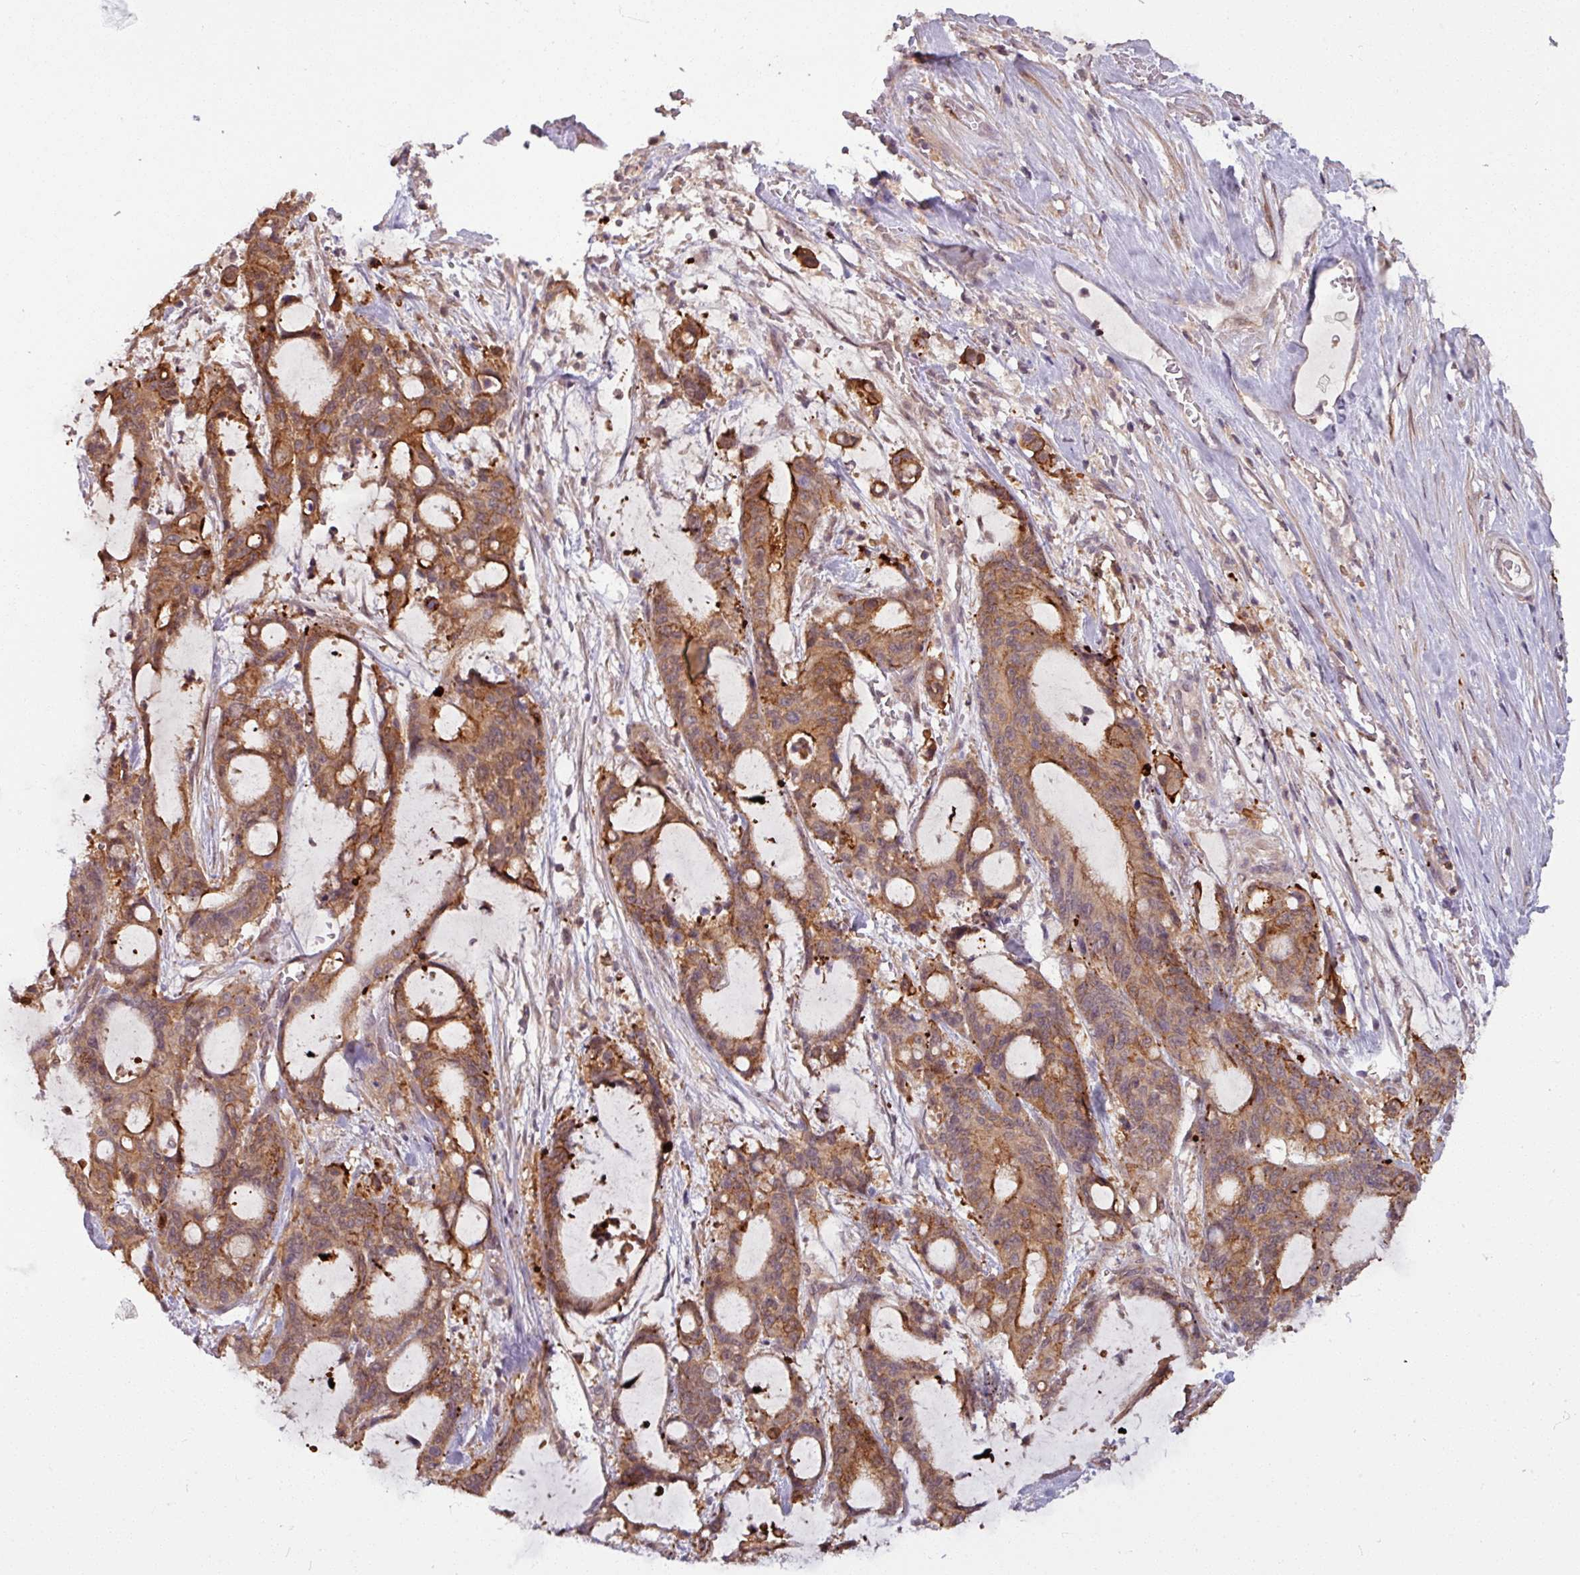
{"staining": {"intensity": "moderate", "quantity": ">75%", "location": "cytoplasmic/membranous"}, "tissue": "liver cancer", "cell_type": "Tumor cells", "image_type": "cancer", "snomed": [{"axis": "morphology", "description": "Normal tissue, NOS"}, {"axis": "morphology", "description": "Cholangiocarcinoma"}, {"axis": "topography", "description": "Liver"}, {"axis": "topography", "description": "Peripheral nerve tissue"}], "caption": "A medium amount of moderate cytoplasmic/membranous staining is seen in approximately >75% of tumor cells in liver cholangiocarcinoma tissue.", "gene": "TUSC3", "patient": {"sex": "female", "age": 73}}